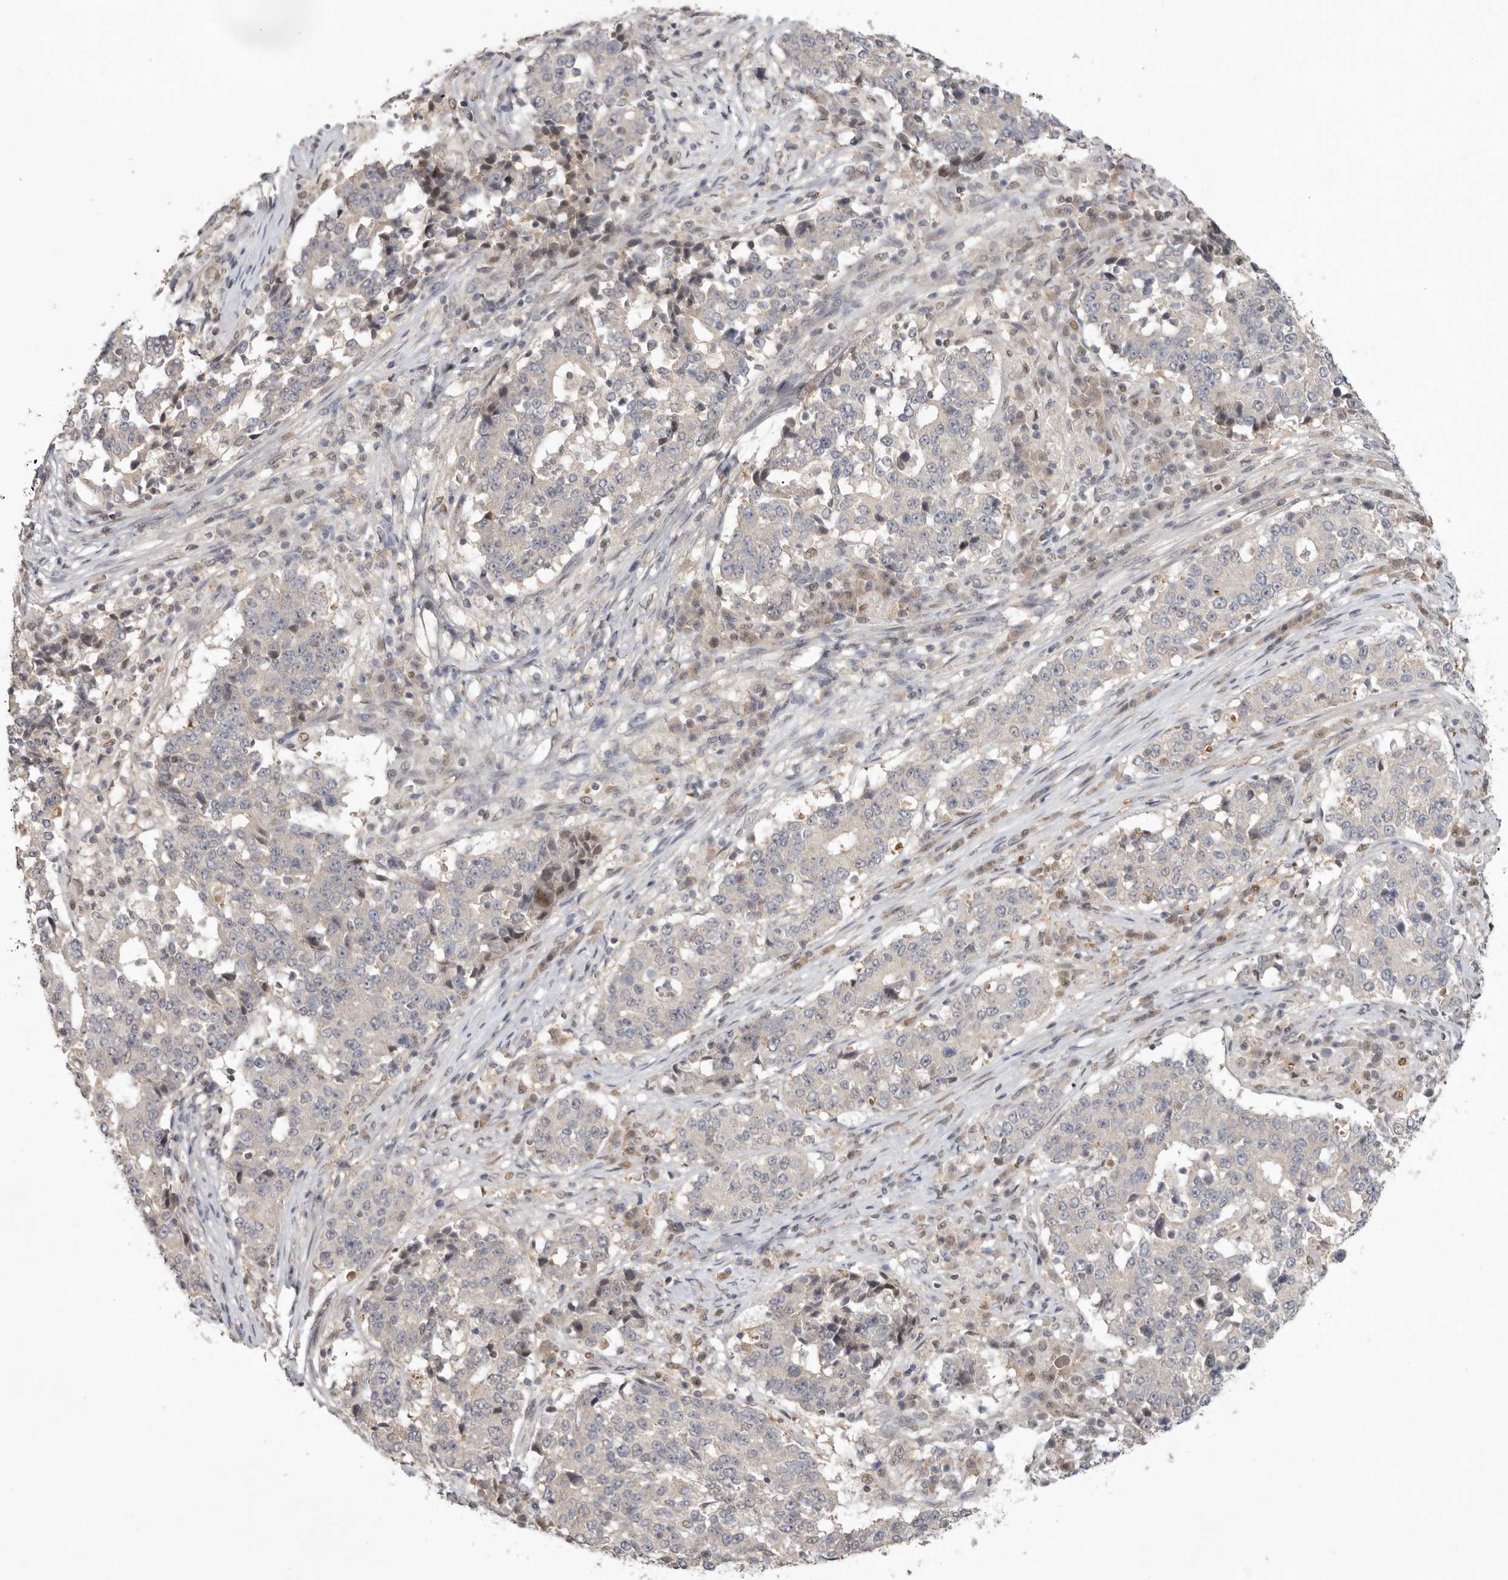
{"staining": {"intensity": "negative", "quantity": "none", "location": "none"}, "tissue": "stomach cancer", "cell_type": "Tumor cells", "image_type": "cancer", "snomed": [{"axis": "morphology", "description": "Adenocarcinoma, NOS"}, {"axis": "topography", "description": "Stomach"}], "caption": "This is an IHC photomicrograph of human adenocarcinoma (stomach). There is no staining in tumor cells.", "gene": "TADA1", "patient": {"sex": "male", "age": 59}}